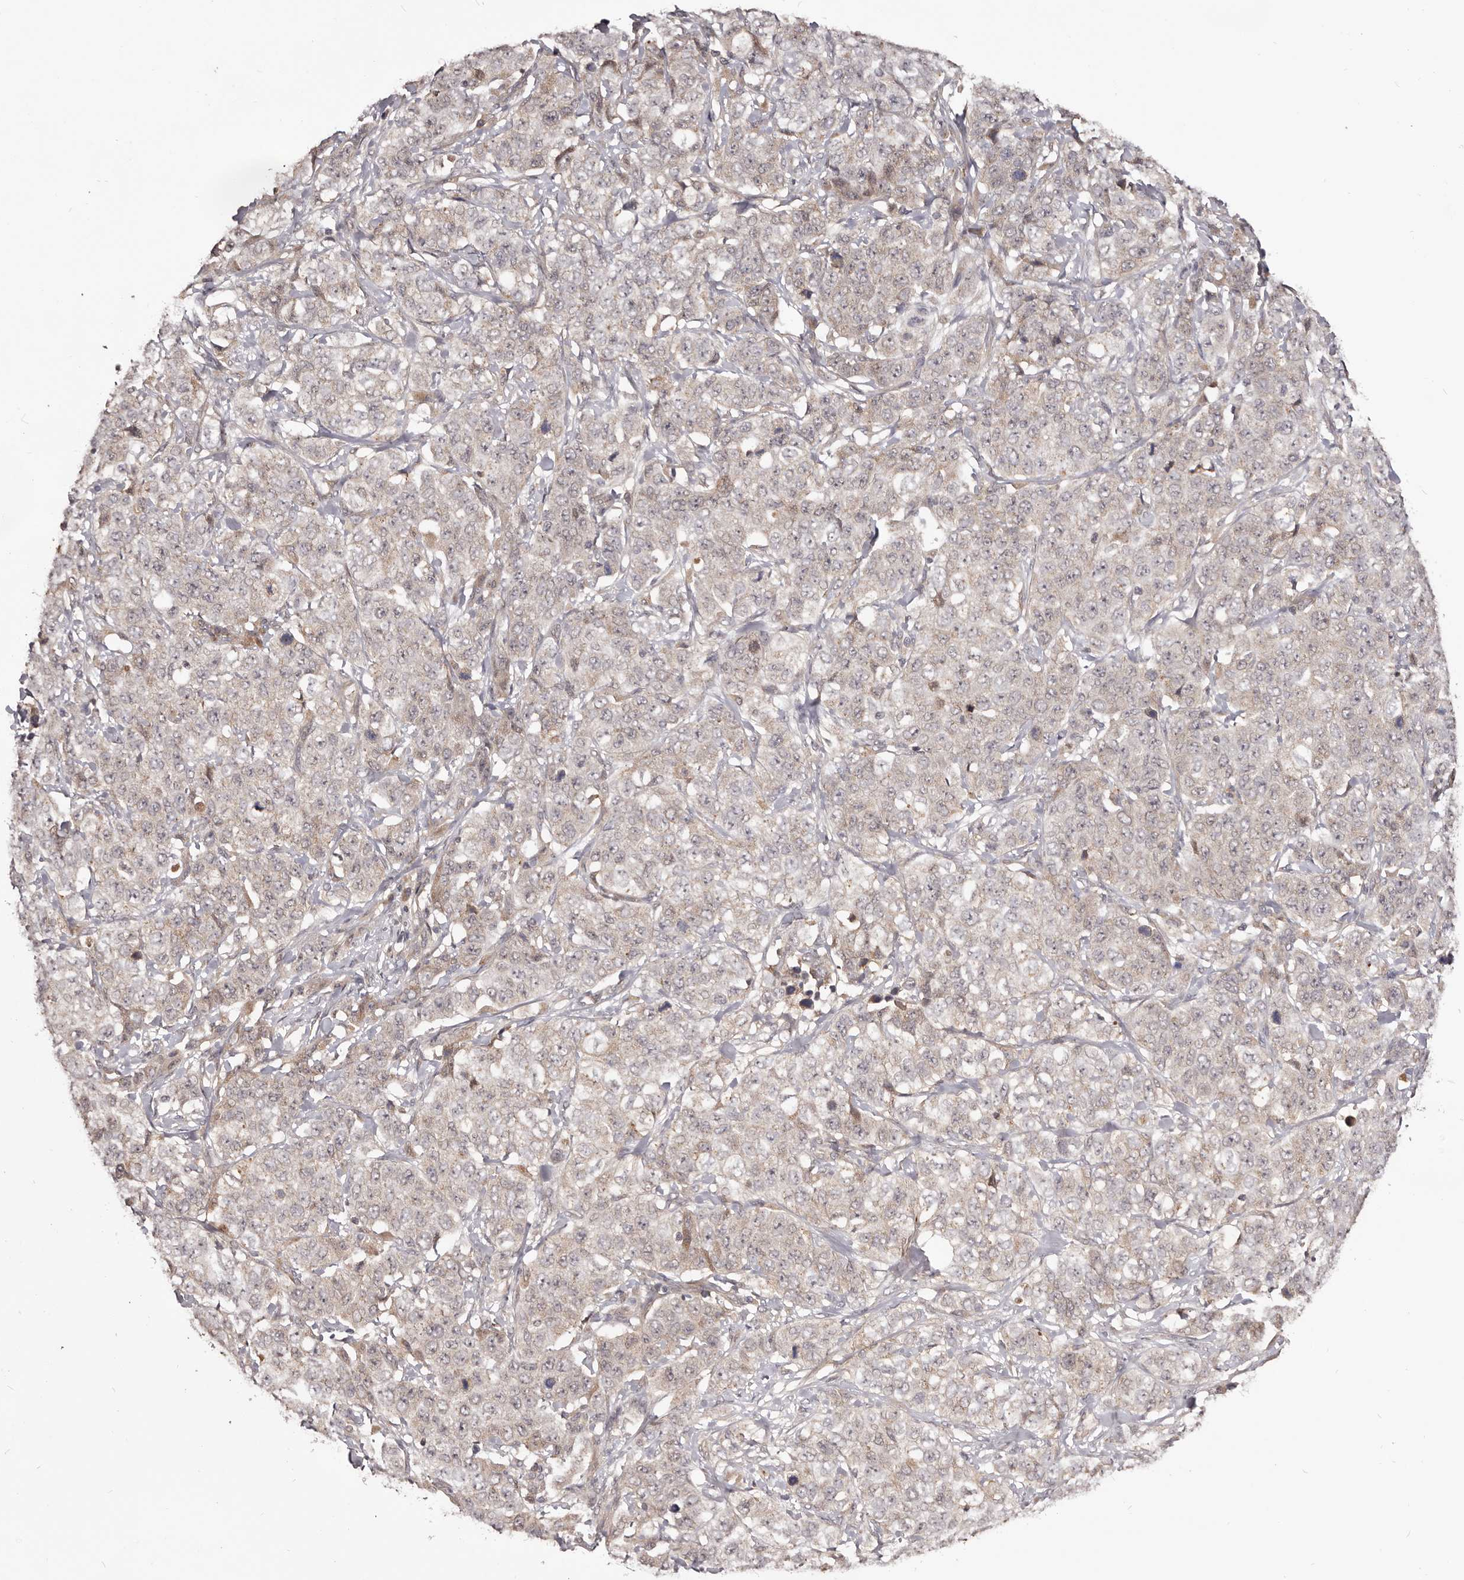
{"staining": {"intensity": "weak", "quantity": "25%-75%", "location": "cytoplasmic/membranous"}, "tissue": "stomach cancer", "cell_type": "Tumor cells", "image_type": "cancer", "snomed": [{"axis": "morphology", "description": "Adenocarcinoma, NOS"}, {"axis": "topography", "description": "Stomach"}], "caption": "Protein staining displays weak cytoplasmic/membranous expression in about 25%-75% of tumor cells in stomach cancer (adenocarcinoma).", "gene": "MDP1", "patient": {"sex": "male", "age": 48}}